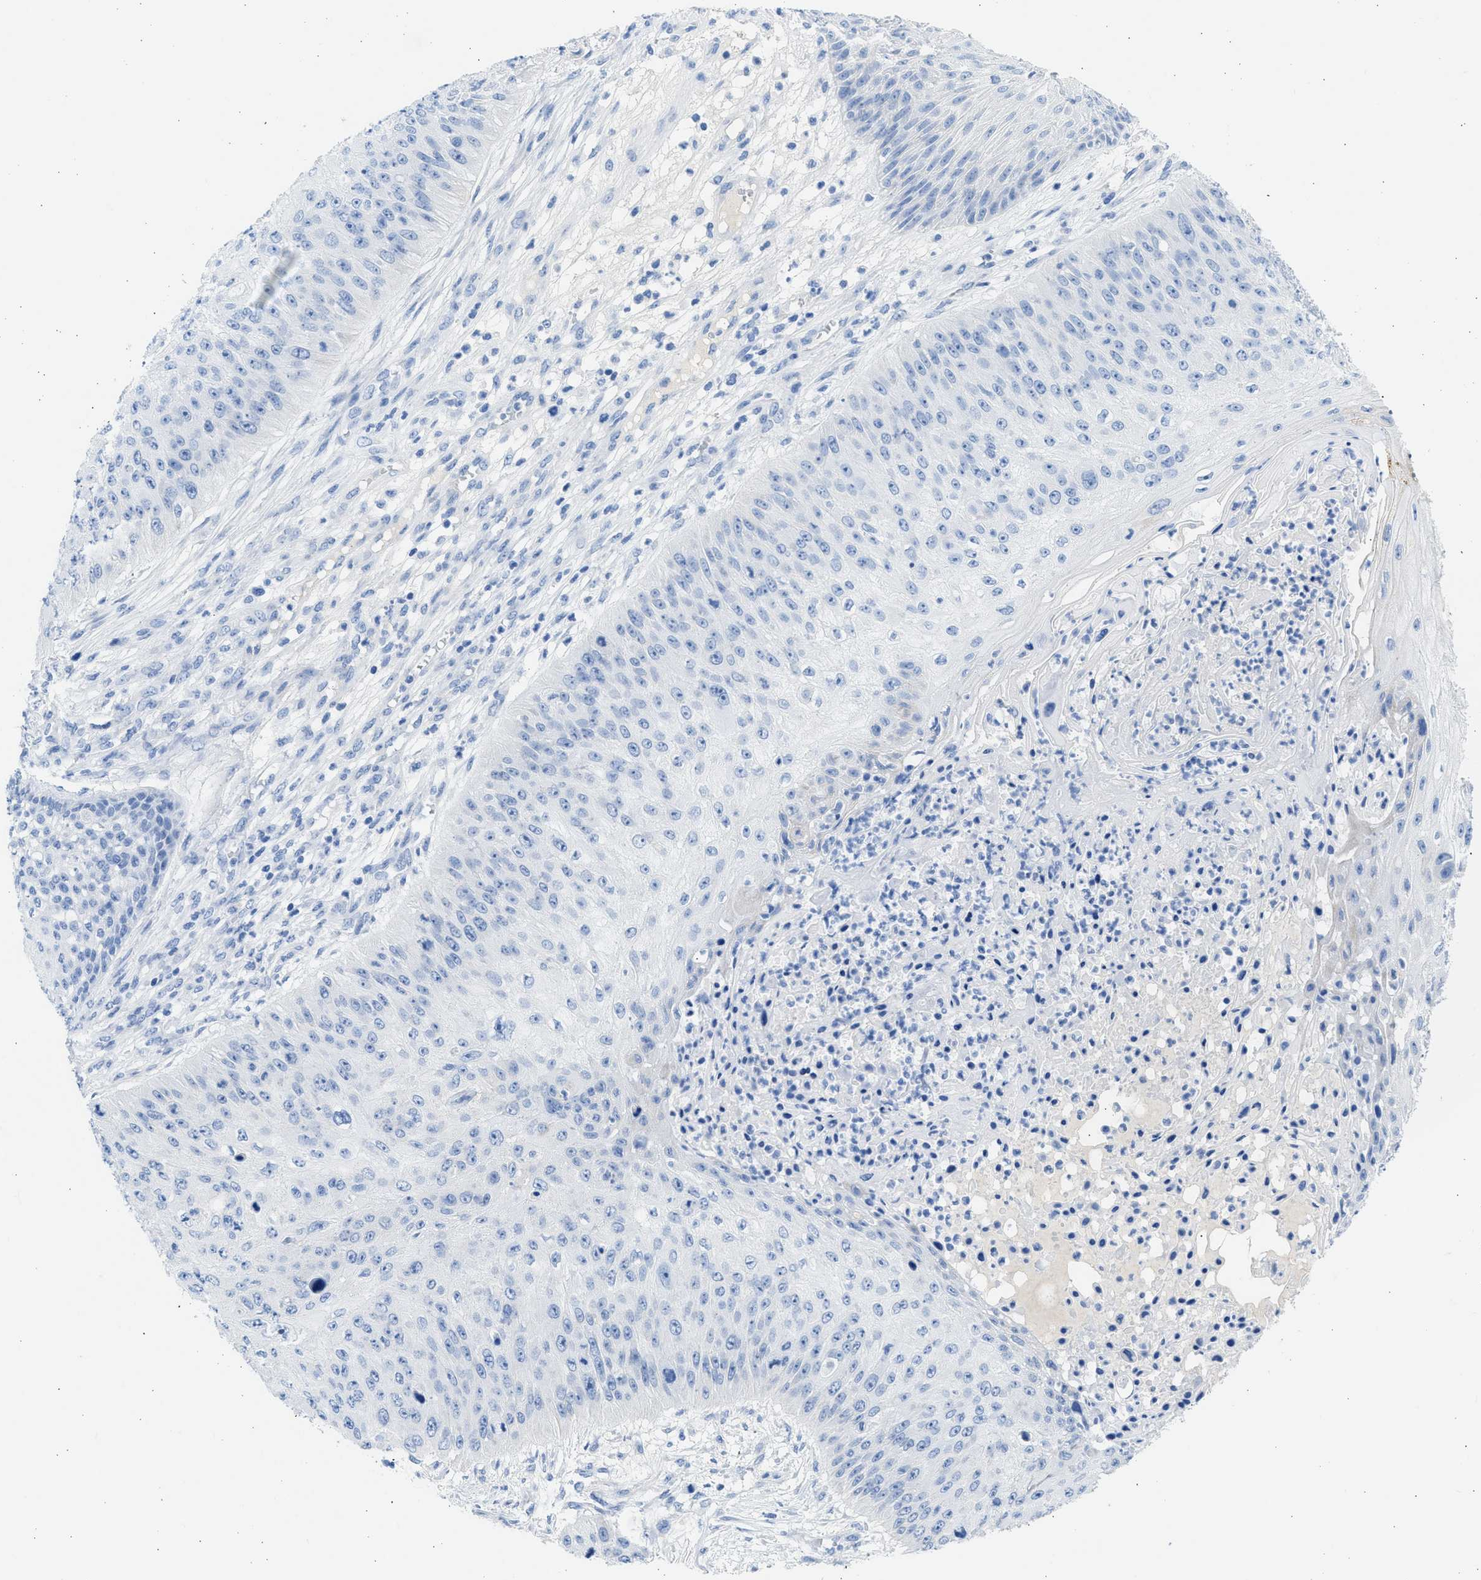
{"staining": {"intensity": "negative", "quantity": "none", "location": "none"}, "tissue": "skin cancer", "cell_type": "Tumor cells", "image_type": "cancer", "snomed": [{"axis": "morphology", "description": "Squamous cell carcinoma, NOS"}, {"axis": "topography", "description": "Skin"}], "caption": "This is a photomicrograph of IHC staining of skin squamous cell carcinoma, which shows no positivity in tumor cells.", "gene": "SPATA3", "patient": {"sex": "female", "age": 80}}